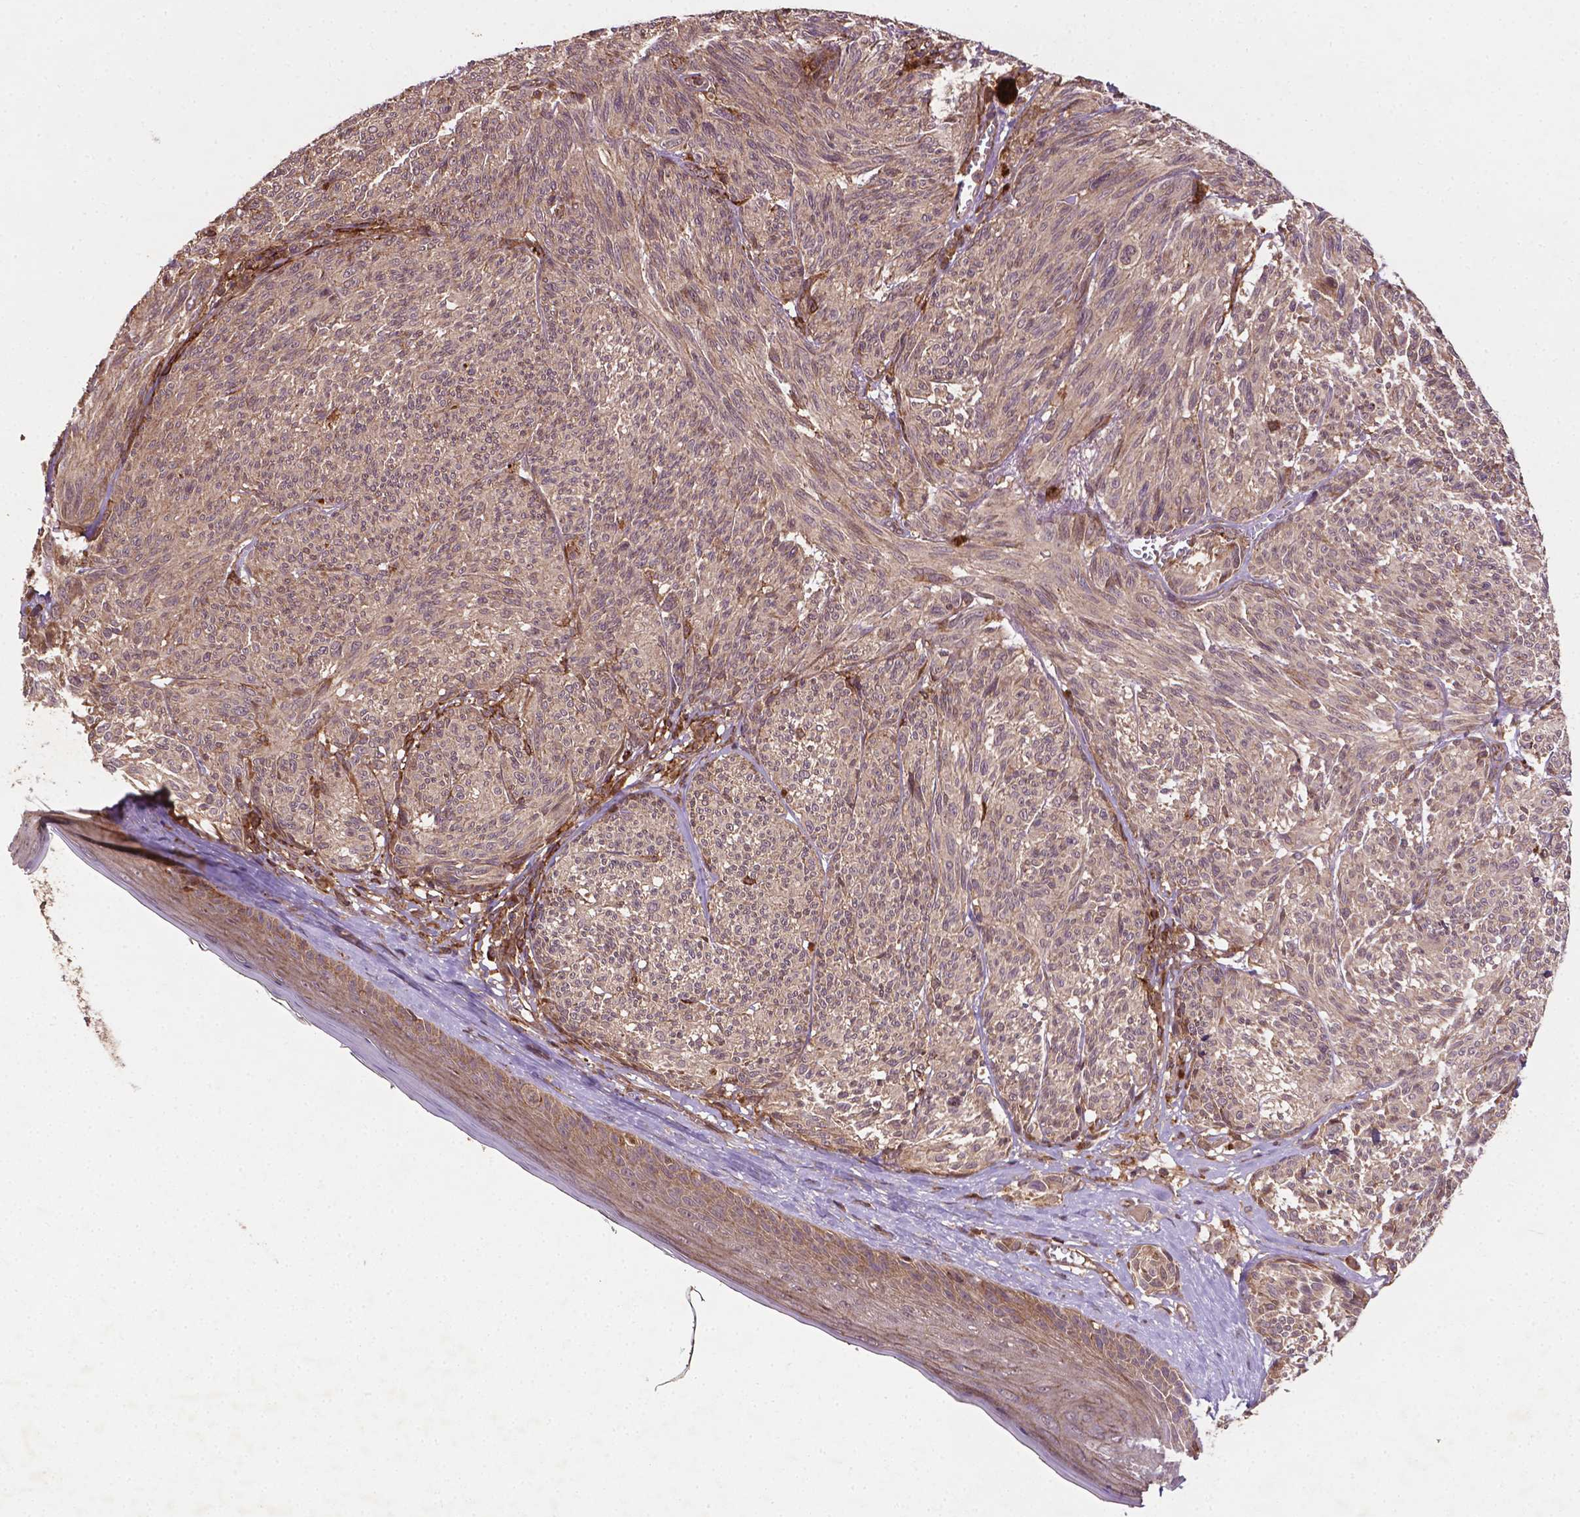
{"staining": {"intensity": "weak", "quantity": ">75%", "location": "cytoplasmic/membranous"}, "tissue": "melanoma", "cell_type": "Tumor cells", "image_type": "cancer", "snomed": [{"axis": "morphology", "description": "Malignant melanoma, NOS"}, {"axis": "topography", "description": "Skin"}], "caption": "Immunohistochemistry histopathology image of neoplastic tissue: melanoma stained using immunohistochemistry demonstrates low levels of weak protein expression localized specifically in the cytoplasmic/membranous of tumor cells, appearing as a cytoplasmic/membranous brown color.", "gene": "ZMYND19", "patient": {"sex": "male", "age": 79}}